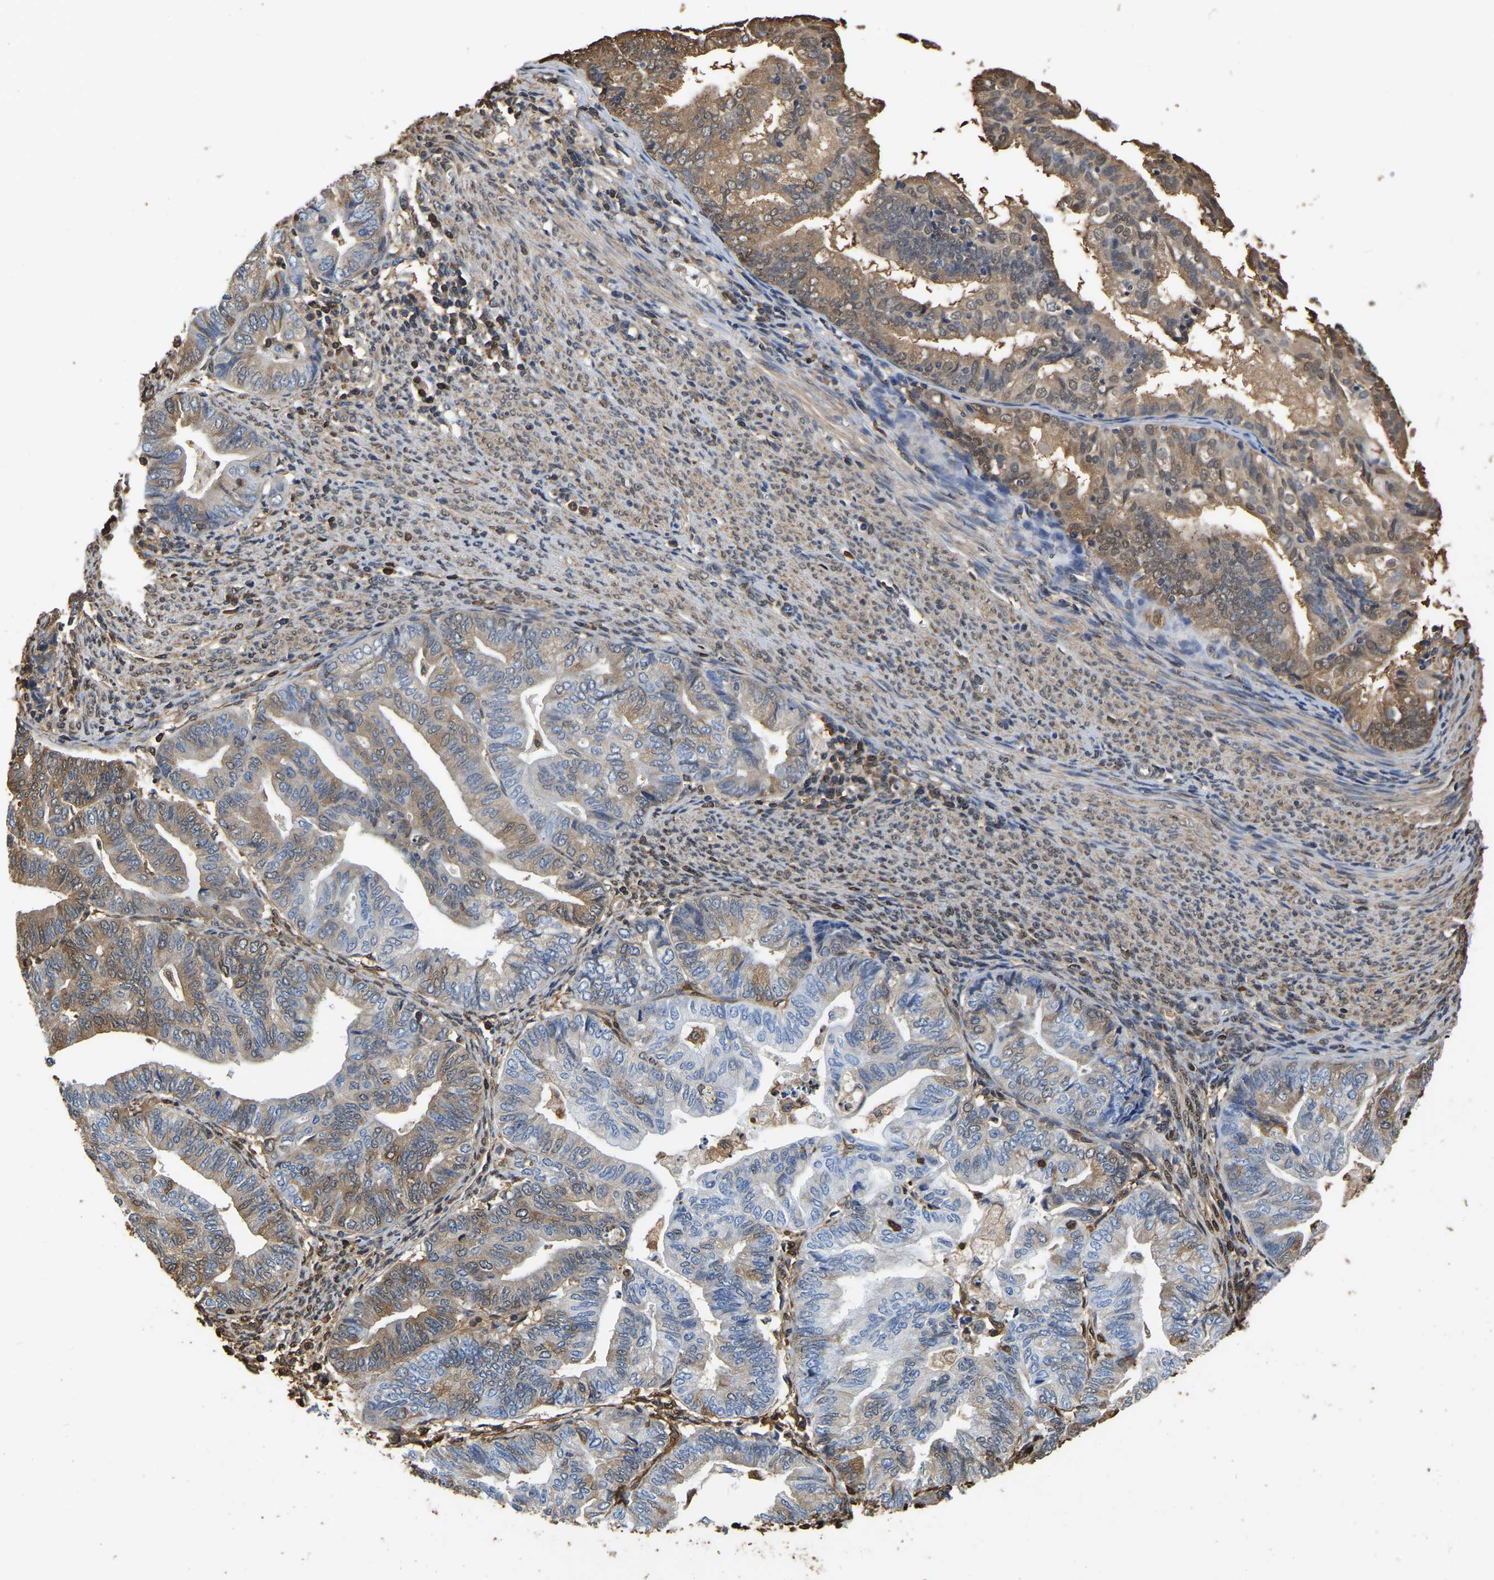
{"staining": {"intensity": "moderate", "quantity": "25%-75%", "location": "cytoplasmic/membranous"}, "tissue": "endometrial cancer", "cell_type": "Tumor cells", "image_type": "cancer", "snomed": [{"axis": "morphology", "description": "Adenocarcinoma, NOS"}, {"axis": "topography", "description": "Endometrium"}], "caption": "Adenocarcinoma (endometrial) stained with a protein marker displays moderate staining in tumor cells.", "gene": "LDHB", "patient": {"sex": "female", "age": 79}}